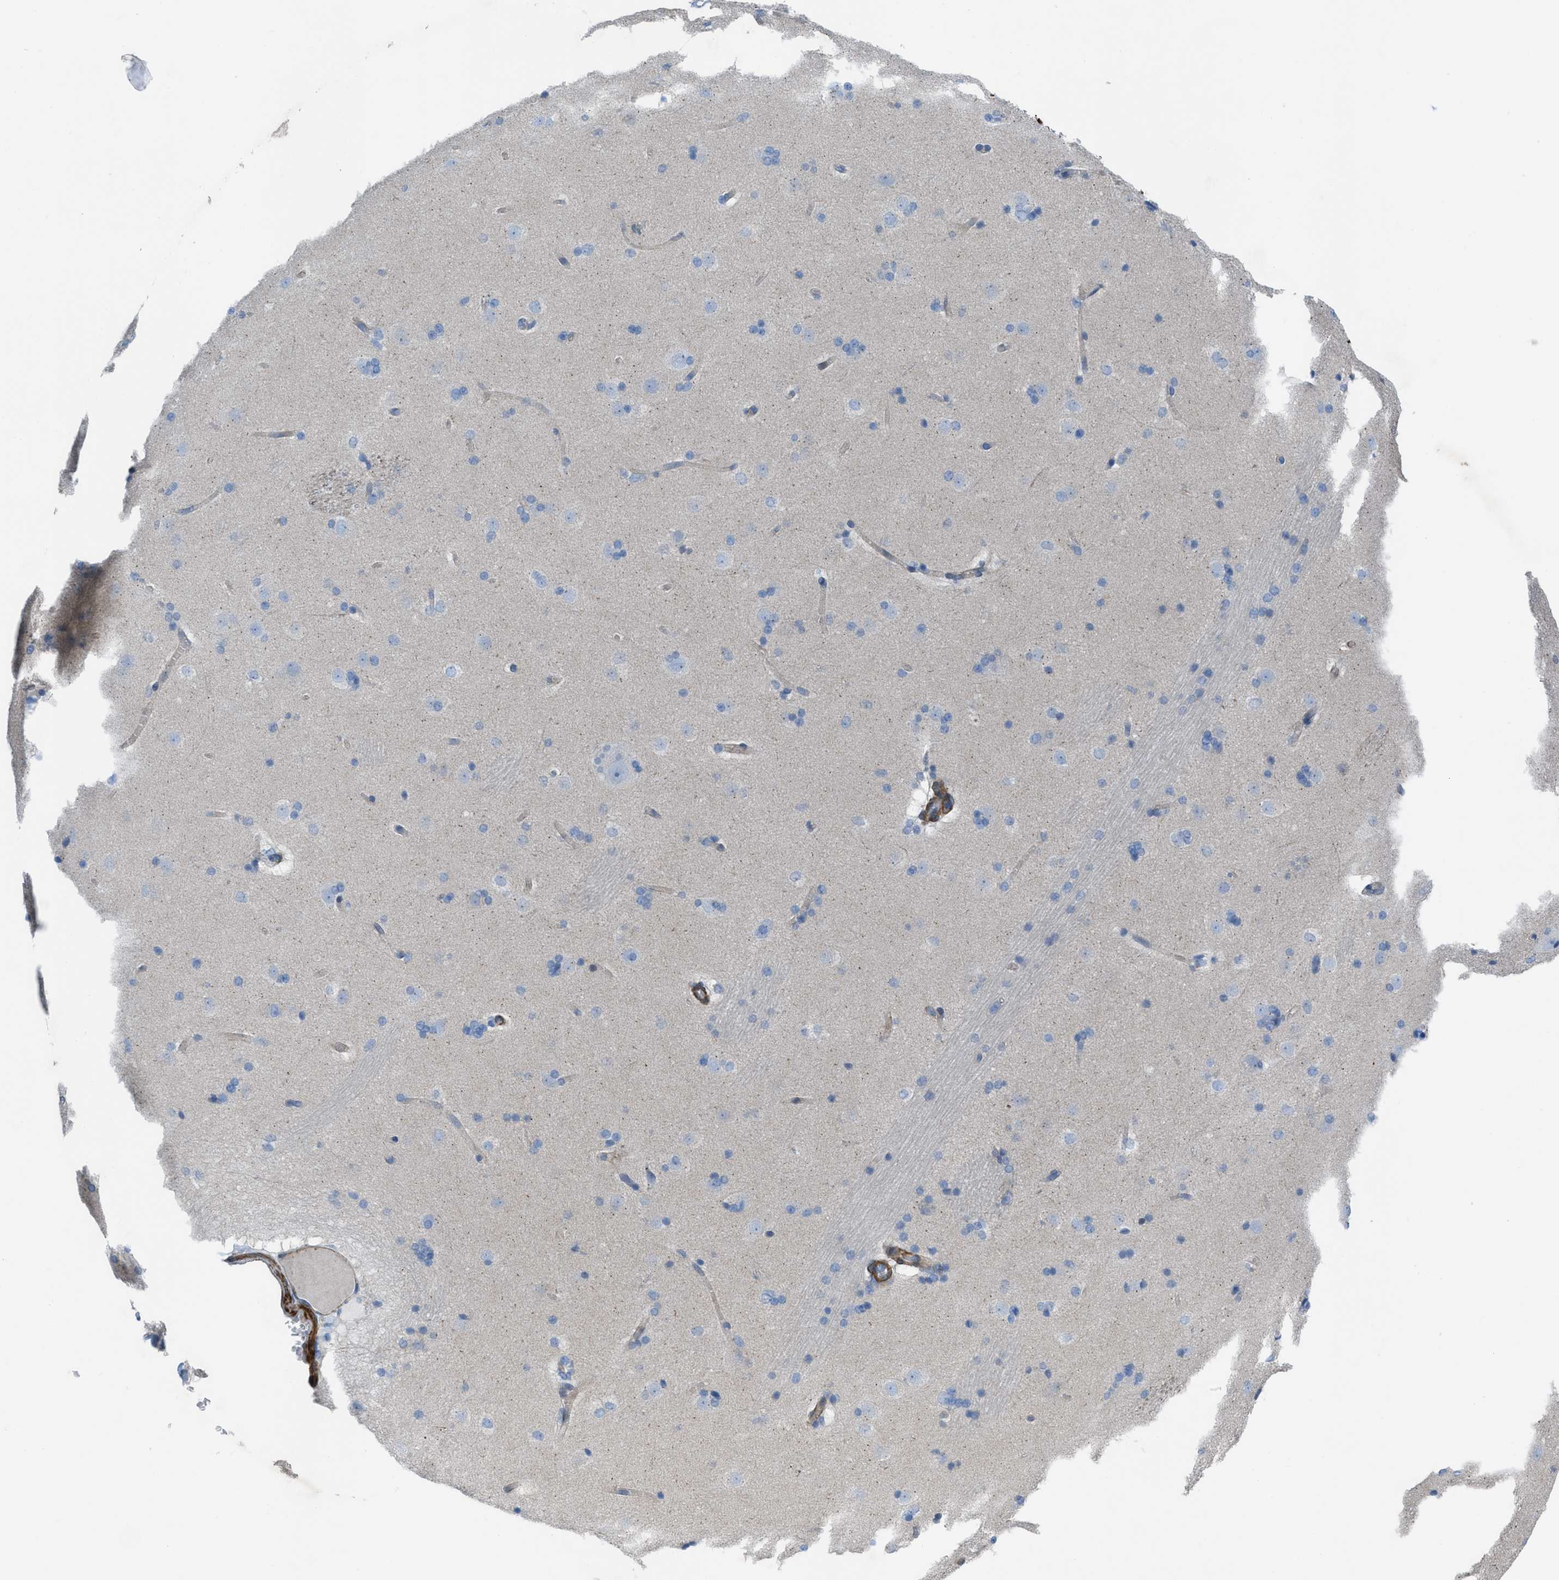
{"staining": {"intensity": "negative", "quantity": "none", "location": "none"}, "tissue": "caudate", "cell_type": "Glial cells", "image_type": "normal", "snomed": [{"axis": "morphology", "description": "Normal tissue, NOS"}, {"axis": "topography", "description": "Lateral ventricle wall"}], "caption": "Human caudate stained for a protein using IHC demonstrates no expression in glial cells.", "gene": "KCNH7", "patient": {"sex": "female", "age": 19}}